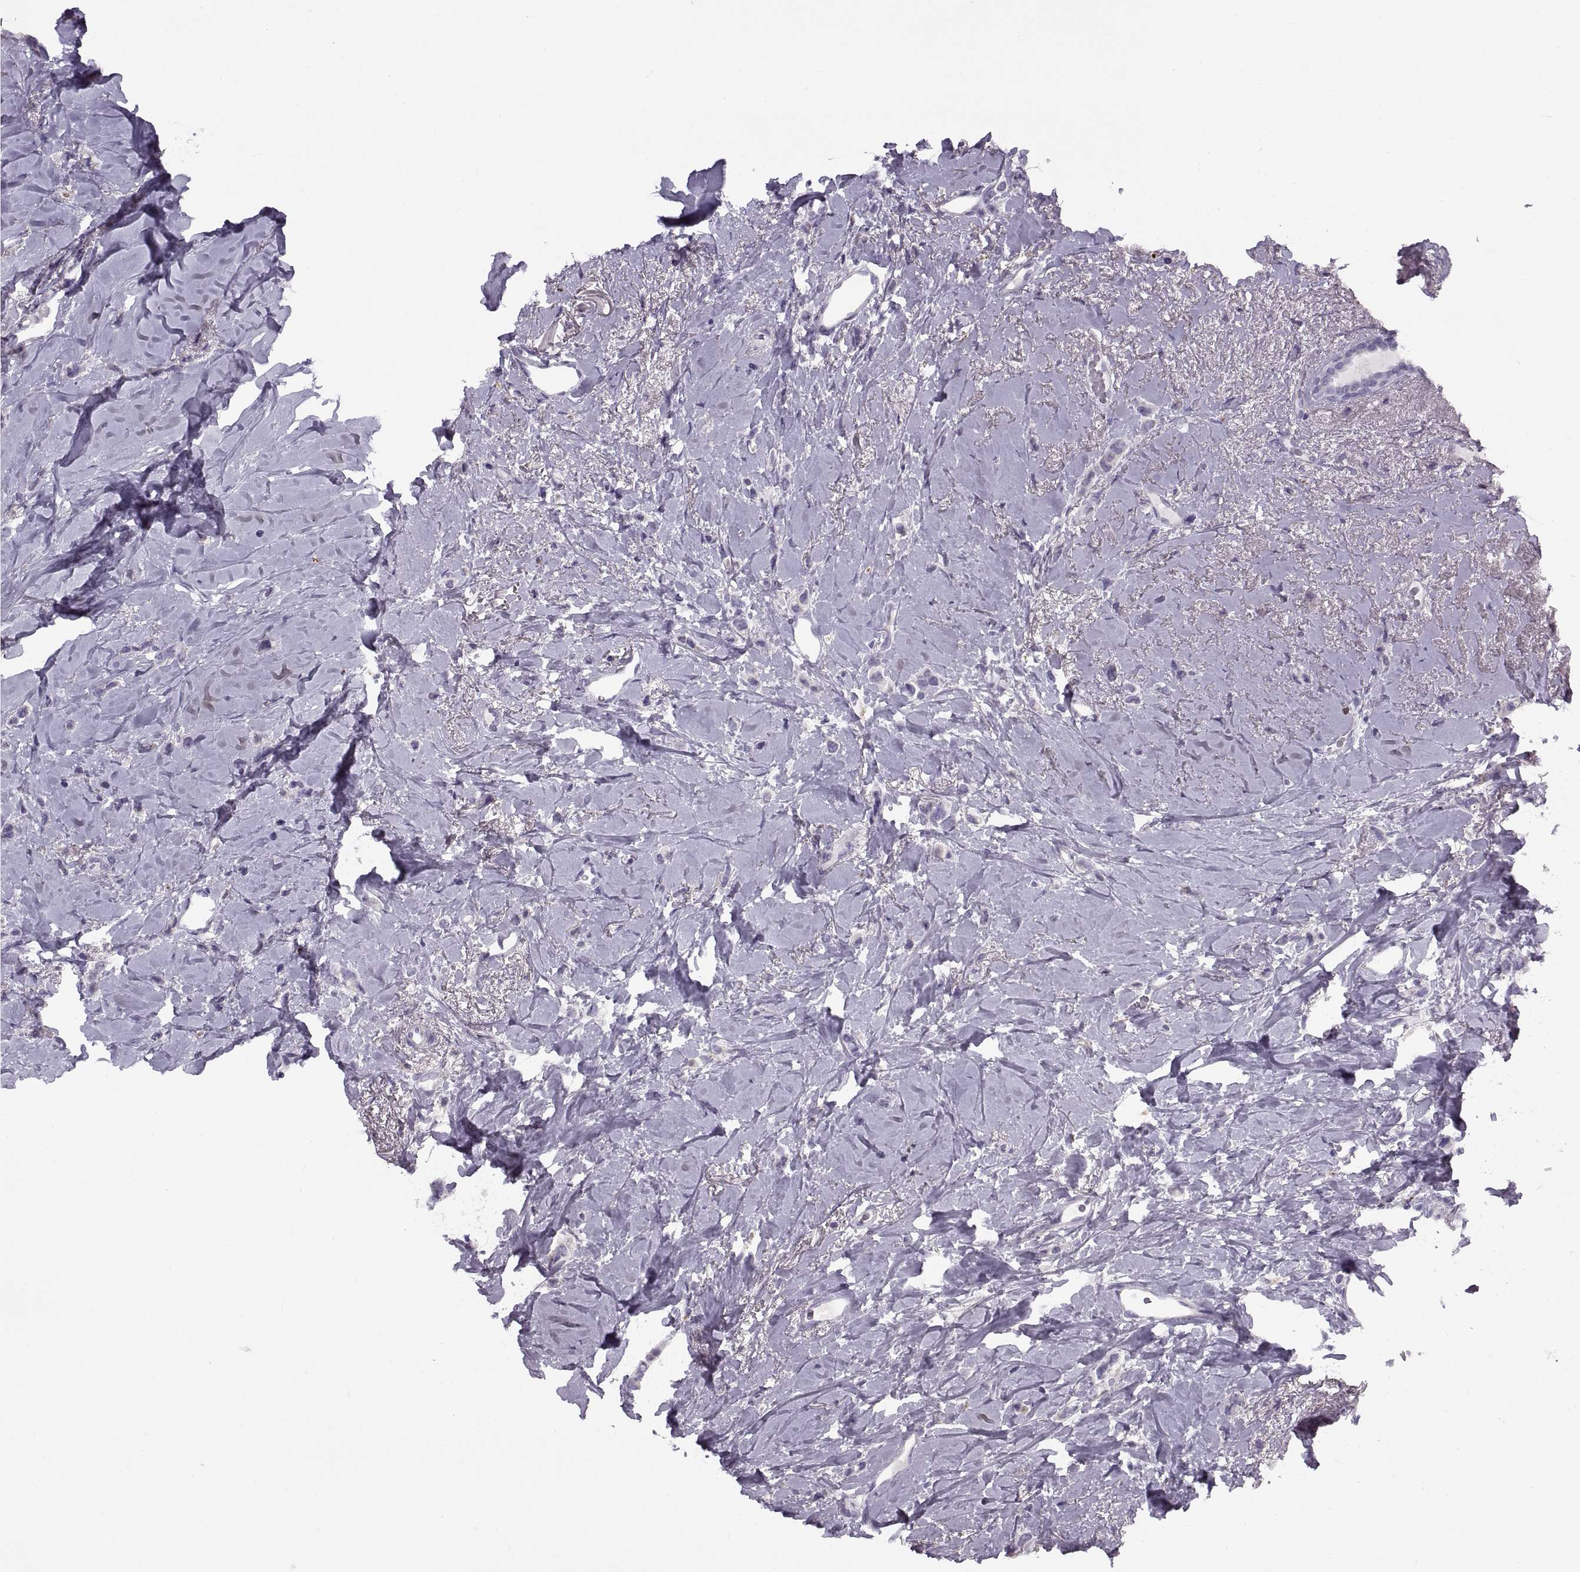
{"staining": {"intensity": "negative", "quantity": "none", "location": "none"}, "tissue": "breast cancer", "cell_type": "Tumor cells", "image_type": "cancer", "snomed": [{"axis": "morphology", "description": "Lobular carcinoma"}, {"axis": "topography", "description": "Breast"}], "caption": "Image shows no significant protein positivity in tumor cells of breast cancer. Brightfield microscopy of IHC stained with DAB (3,3'-diaminobenzidine) (brown) and hematoxylin (blue), captured at high magnification.", "gene": "CALCR", "patient": {"sex": "female", "age": 66}}